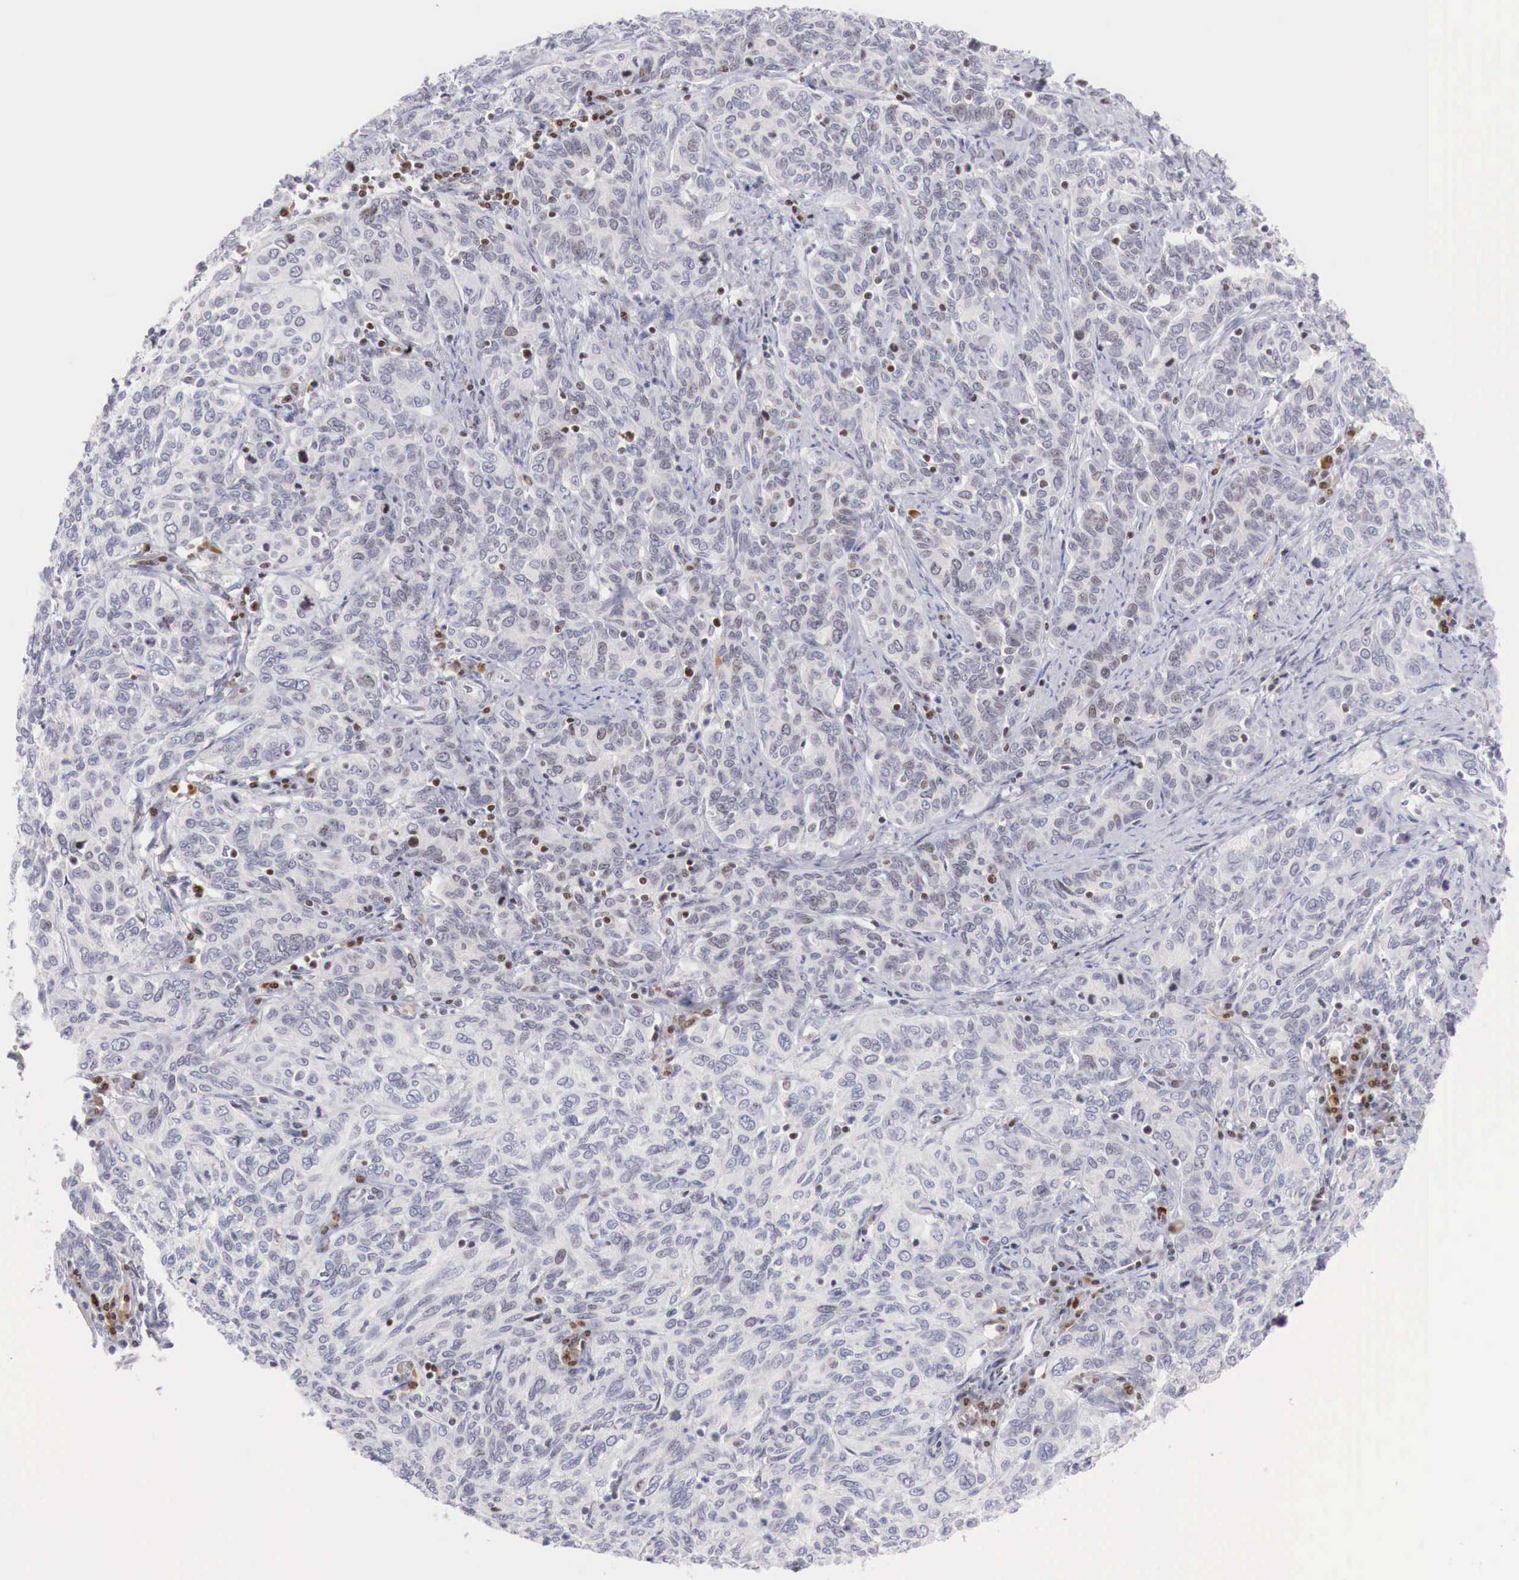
{"staining": {"intensity": "negative", "quantity": "none", "location": "none"}, "tissue": "cervical cancer", "cell_type": "Tumor cells", "image_type": "cancer", "snomed": [{"axis": "morphology", "description": "Squamous cell carcinoma, NOS"}, {"axis": "topography", "description": "Cervix"}], "caption": "Immunohistochemical staining of squamous cell carcinoma (cervical) shows no significant staining in tumor cells.", "gene": "CLCN5", "patient": {"sex": "female", "age": 38}}